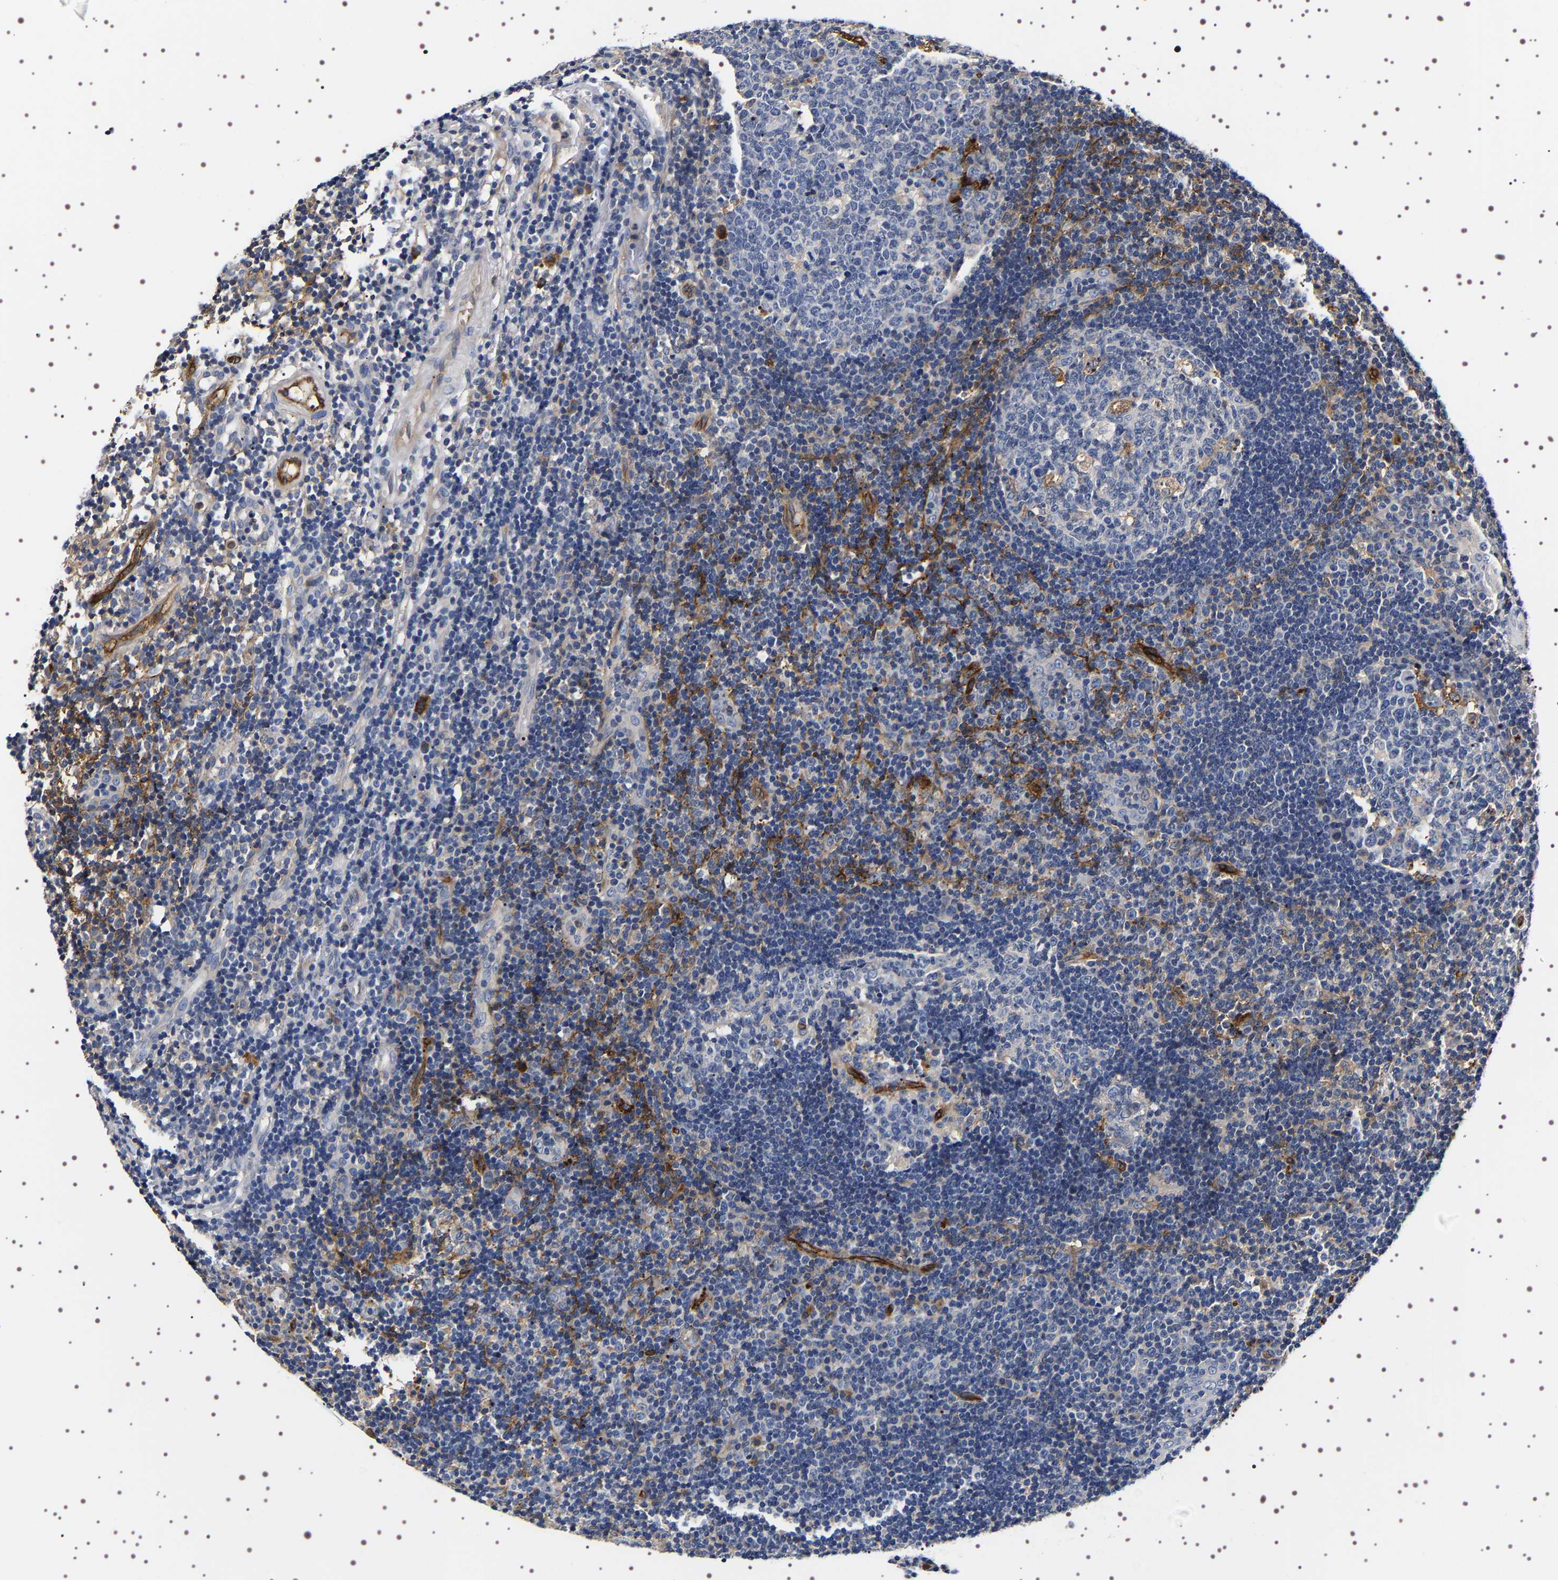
{"staining": {"intensity": "weak", "quantity": "<25%", "location": "cytoplasmic/membranous"}, "tissue": "tonsil", "cell_type": "Germinal center cells", "image_type": "normal", "snomed": [{"axis": "morphology", "description": "Normal tissue, NOS"}, {"axis": "topography", "description": "Tonsil"}], "caption": "Immunohistochemistry (IHC) photomicrograph of benign tonsil: human tonsil stained with DAB exhibits no significant protein positivity in germinal center cells.", "gene": "ALPL", "patient": {"sex": "female", "age": 40}}